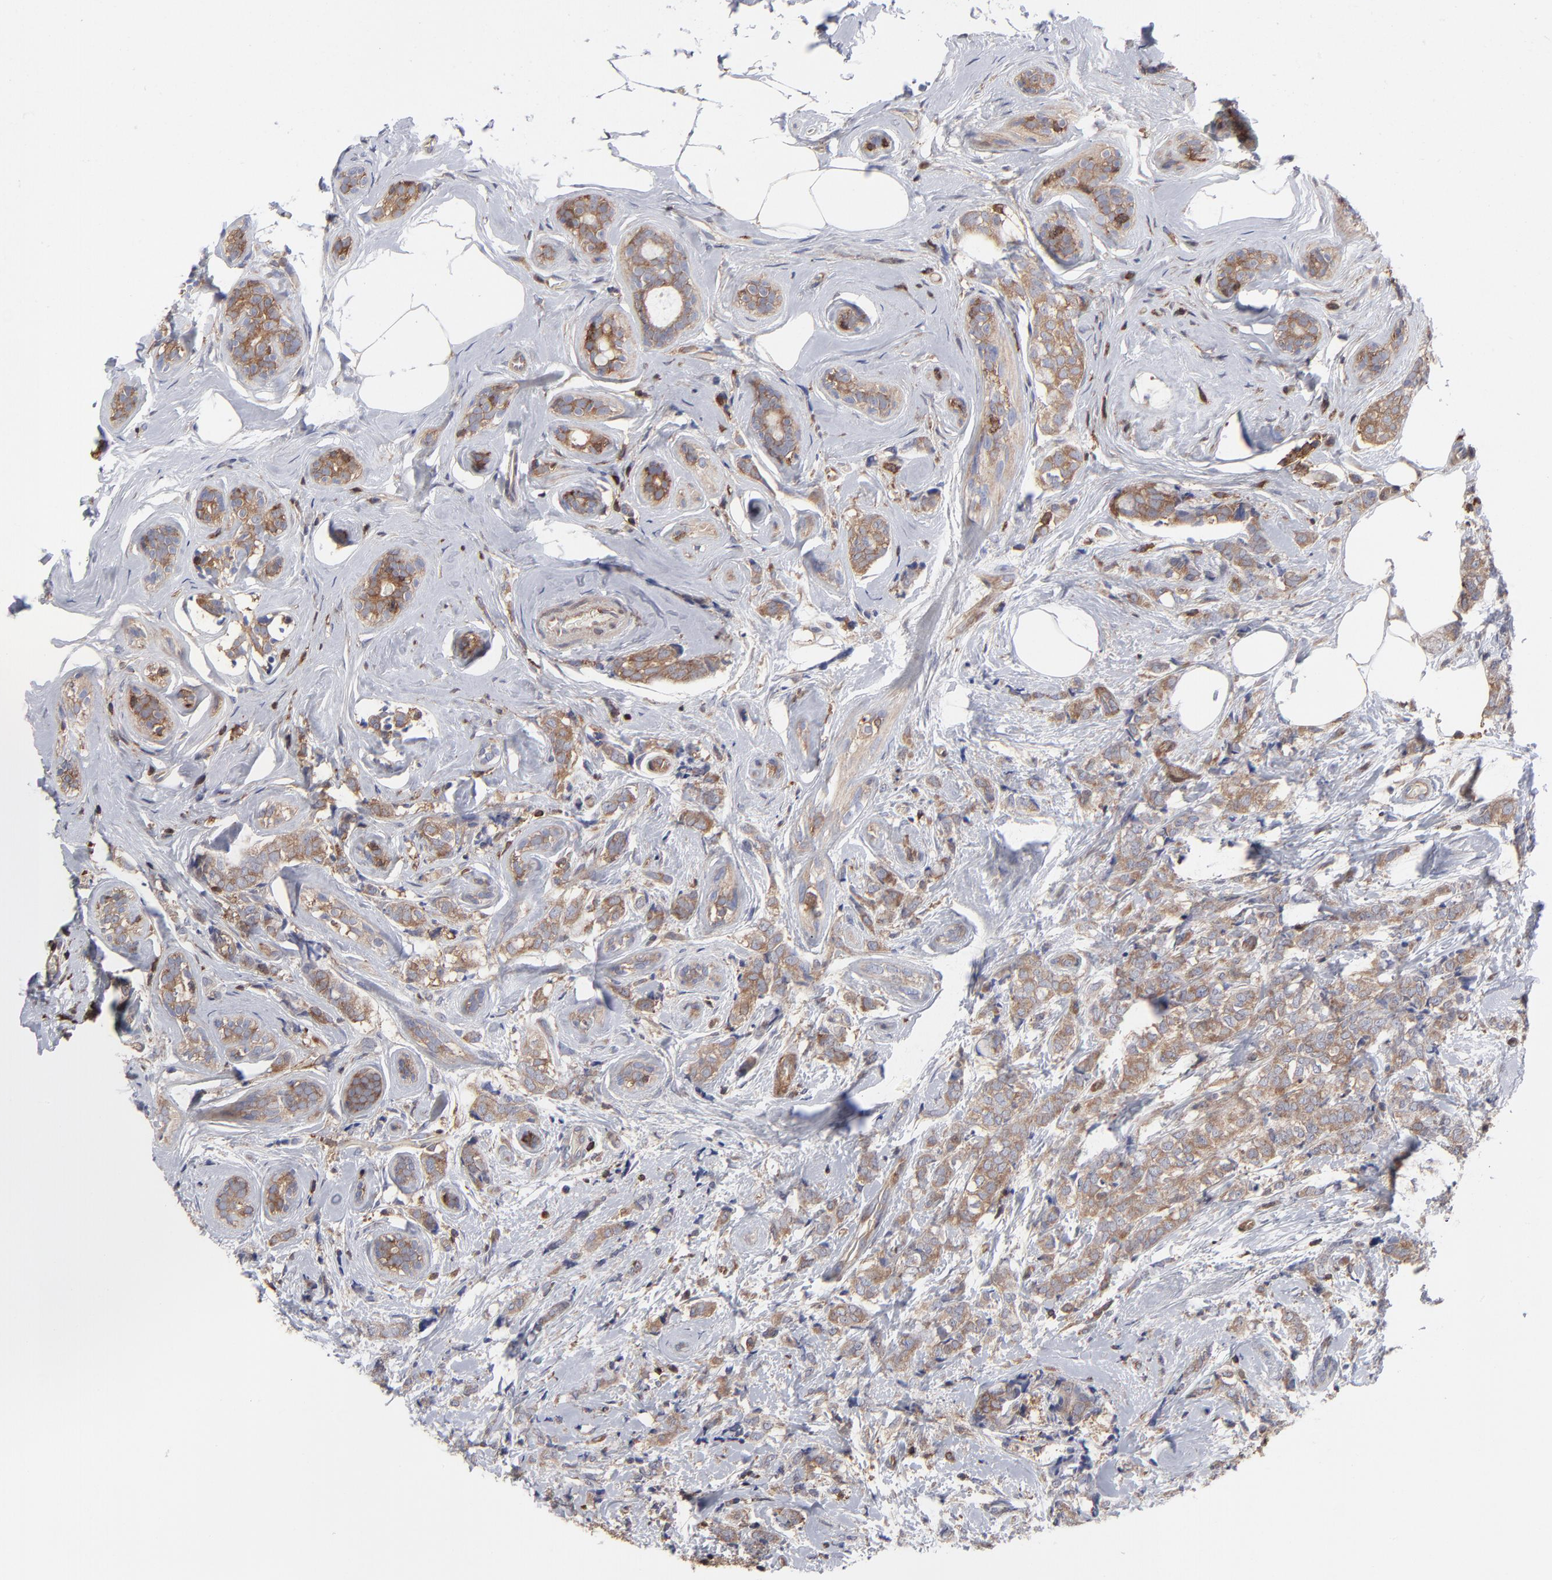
{"staining": {"intensity": "moderate", "quantity": ">75%", "location": "cytoplasmic/membranous"}, "tissue": "breast cancer", "cell_type": "Tumor cells", "image_type": "cancer", "snomed": [{"axis": "morphology", "description": "Lobular carcinoma"}, {"axis": "topography", "description": "Breast"}], "caption": "Breast cancer (lobular carcinoma) stained with DAB immunohistochemistry (IHC) exhibits medium levels of moderate cytoplasmic/membranous positivity in about >75% of tumor cells. Using DAB (brown) and hematoxylin (blue) stains, captured at high magnification using brightfield microscopy.", "gene": "MAP2K1", "patient": {"sex": "female", "age": 60}}